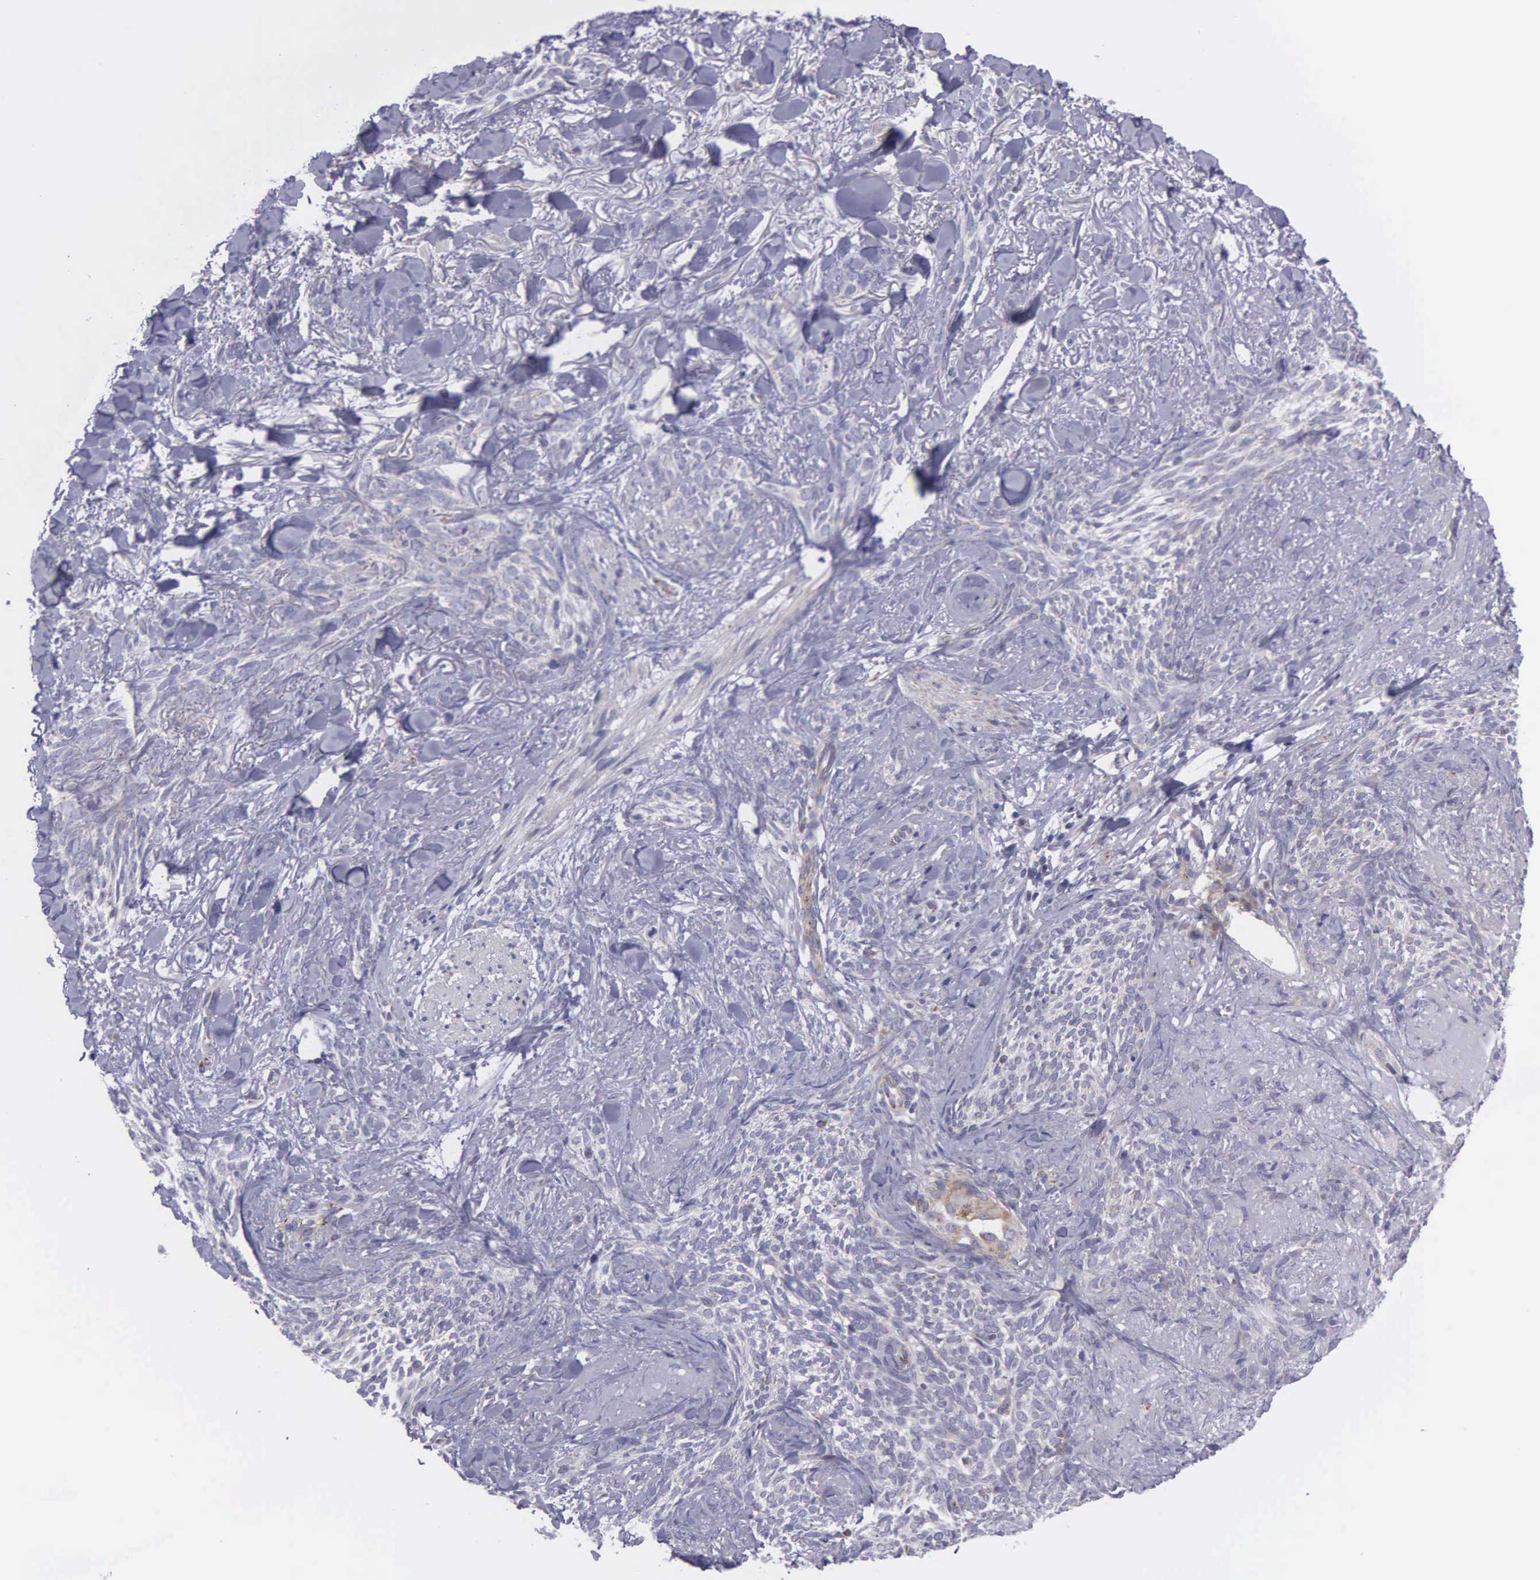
{"staining": {"intensity": "negative", "quantity": "none", "location": "none"}, "tissue": "skin cancer", "cell_type": "Tumor cells", "image_type": "cancer", "snomed": [{"axis": "morphology", "description": "Basal cell carcinoma"}, {"axis": "topography", "description": "Skin"}], "caption": "This image is of basal cell carcinoma (skin) stained with immunohistochemistry to label a protein in brown with the nuclei are counter-stained blue. There is no positivity in tumor cells. (Brightfield microscopy of DAB (3,3'-diaminobenzidine) IHC at high magnification).", "gene": "SYNJ2BP", "patient": {"sex": "female", "age": 81}}